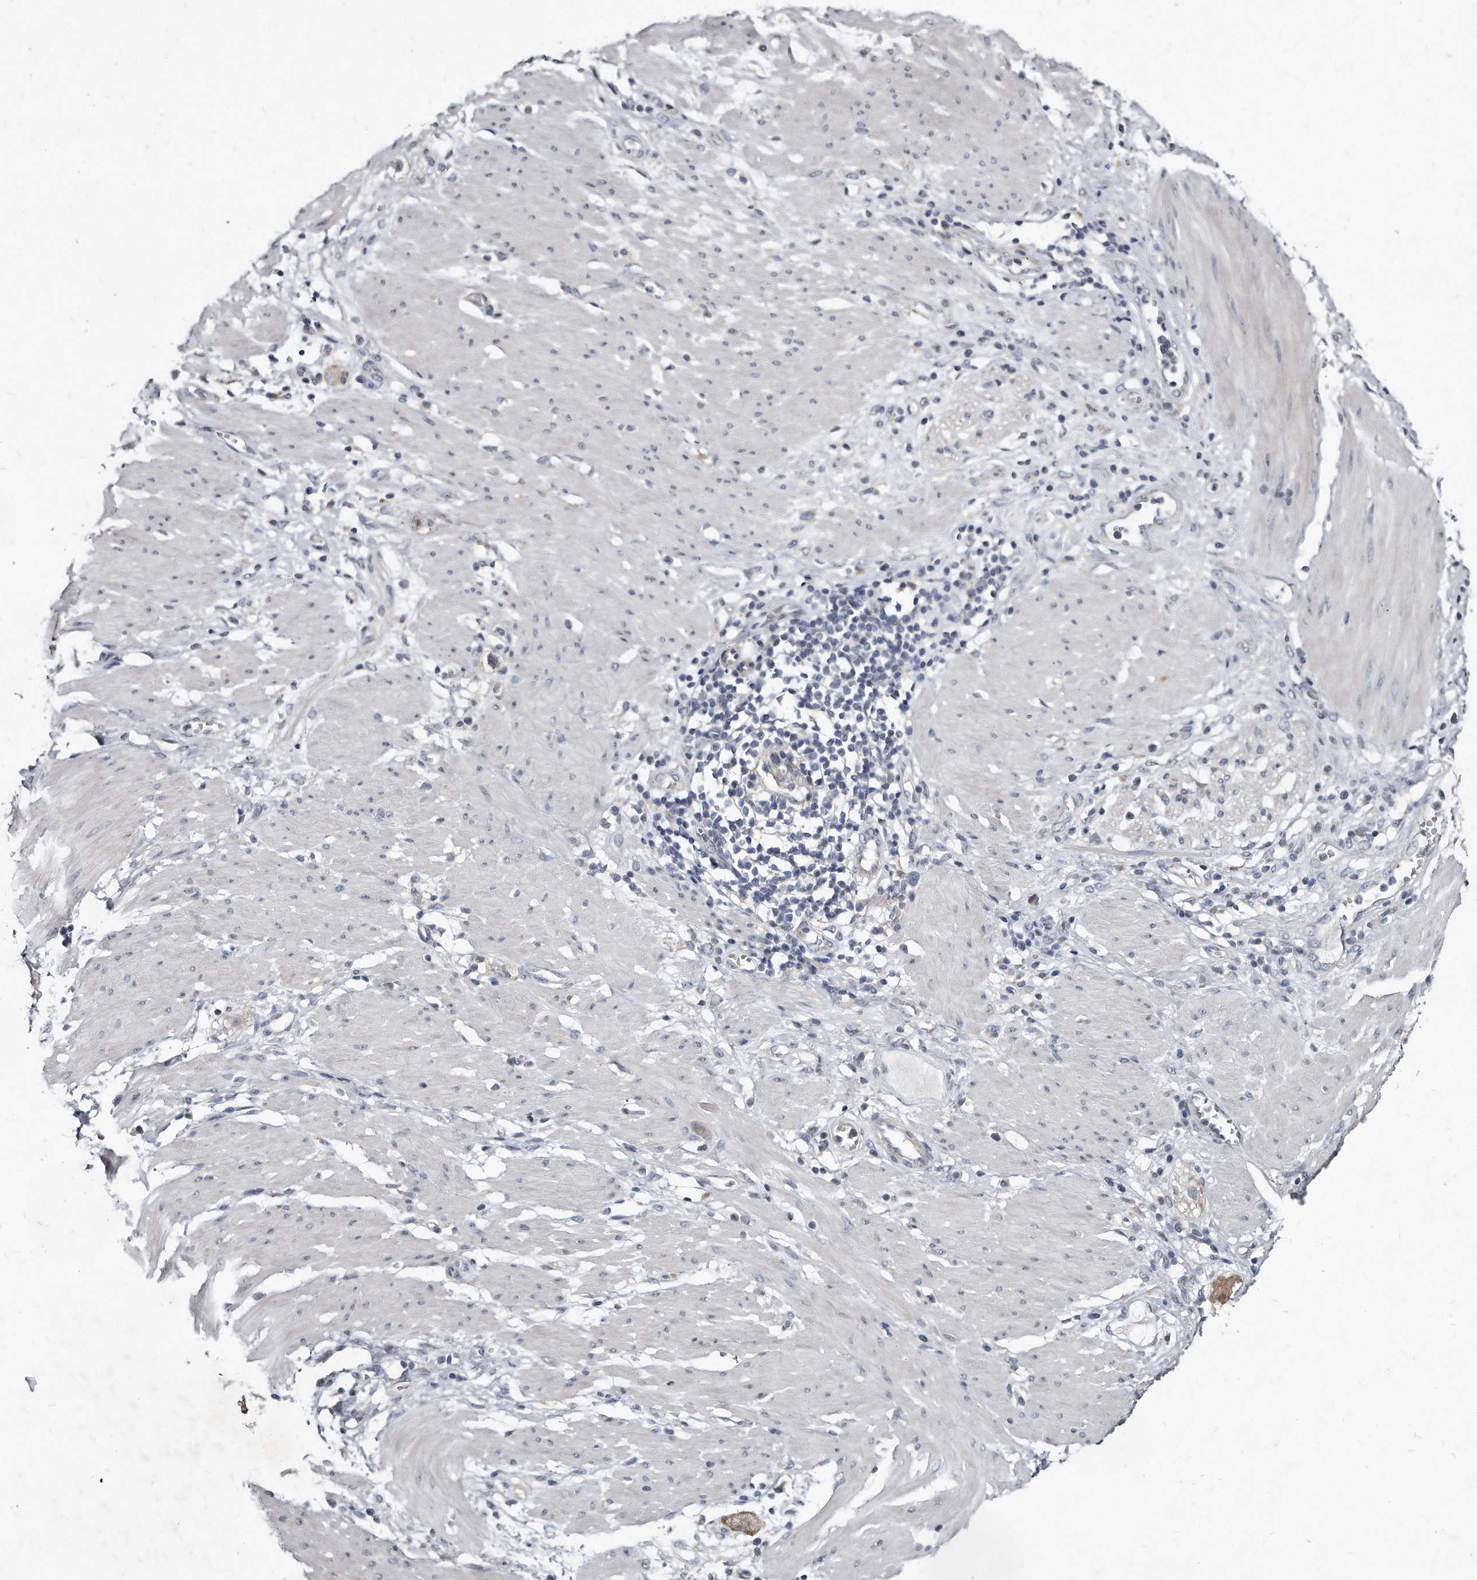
{"staining": {"intensity": "negative", "quantity": "none", "location": "none"}, "tissue": "stomach cancer", "cell_type": "Tumor cells", "image_type": "cancer", "snomed": [{"axis": "morphology", "description": "Adenocarcinoma, NOS"}, {"axis": "topography", "description": "Stomach"}, {"axis": "topography", "description": "Stomach, lower"}], "caption": "The image displays no staining of tumor cells in stomach adenocarcinoma.", "gene": "KLHDC3", "patient": {"sex": "female", "age": 48}}